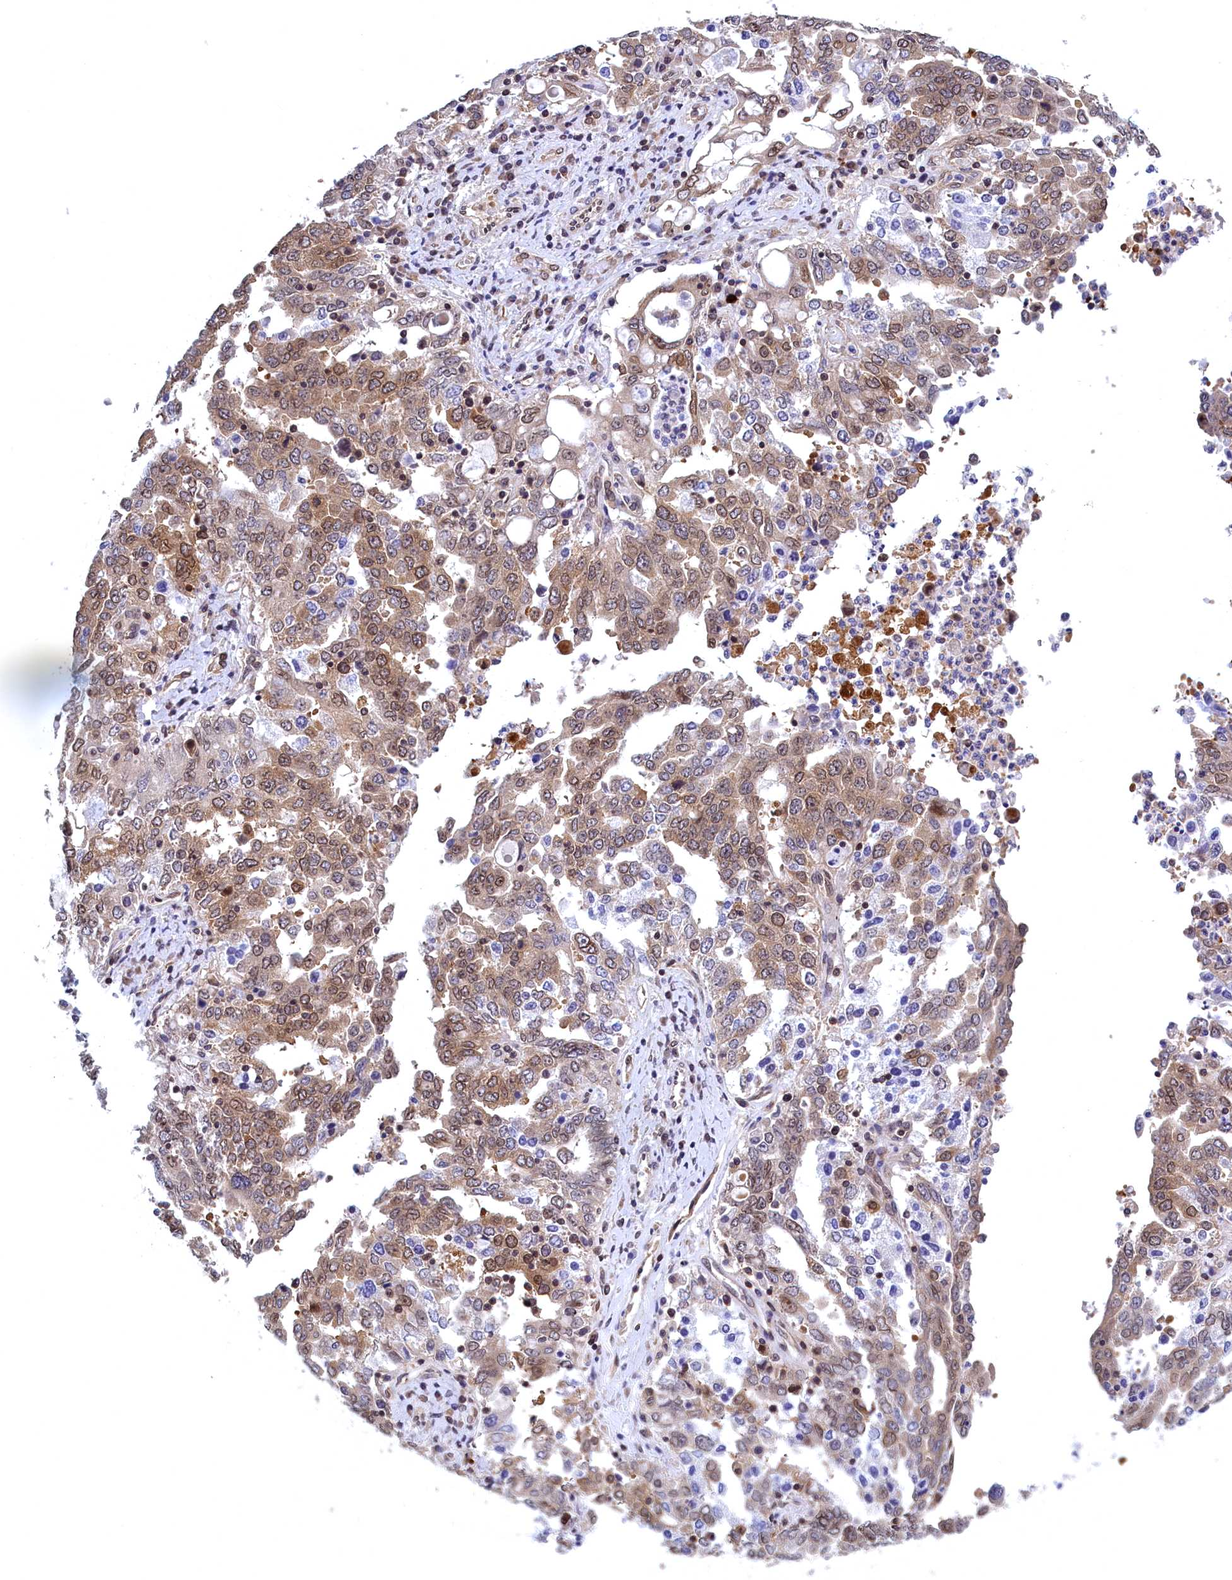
{"staining": {"intensity": "moderate", "quantity": ">75%", "location": "cytoplasmic/membranous,nuclear"}, "tissue": "ovarian cancer", "cell_type": "Tumor cells", "image_type": "cancer", "snomed": [{"axis": "morphology", "description": "Carcinoma, endometroid"}, {"axis": "topography", "description": "Ovary"}], "caption": "Protein analysis of ovarian endometroid carcinoma tissue shows moderate cytoplasmic/membranous and nuclear positivity in about >75% of tumor cells.", "gene": "NAA10", "patient": {"sex": "female", "age": 62}}